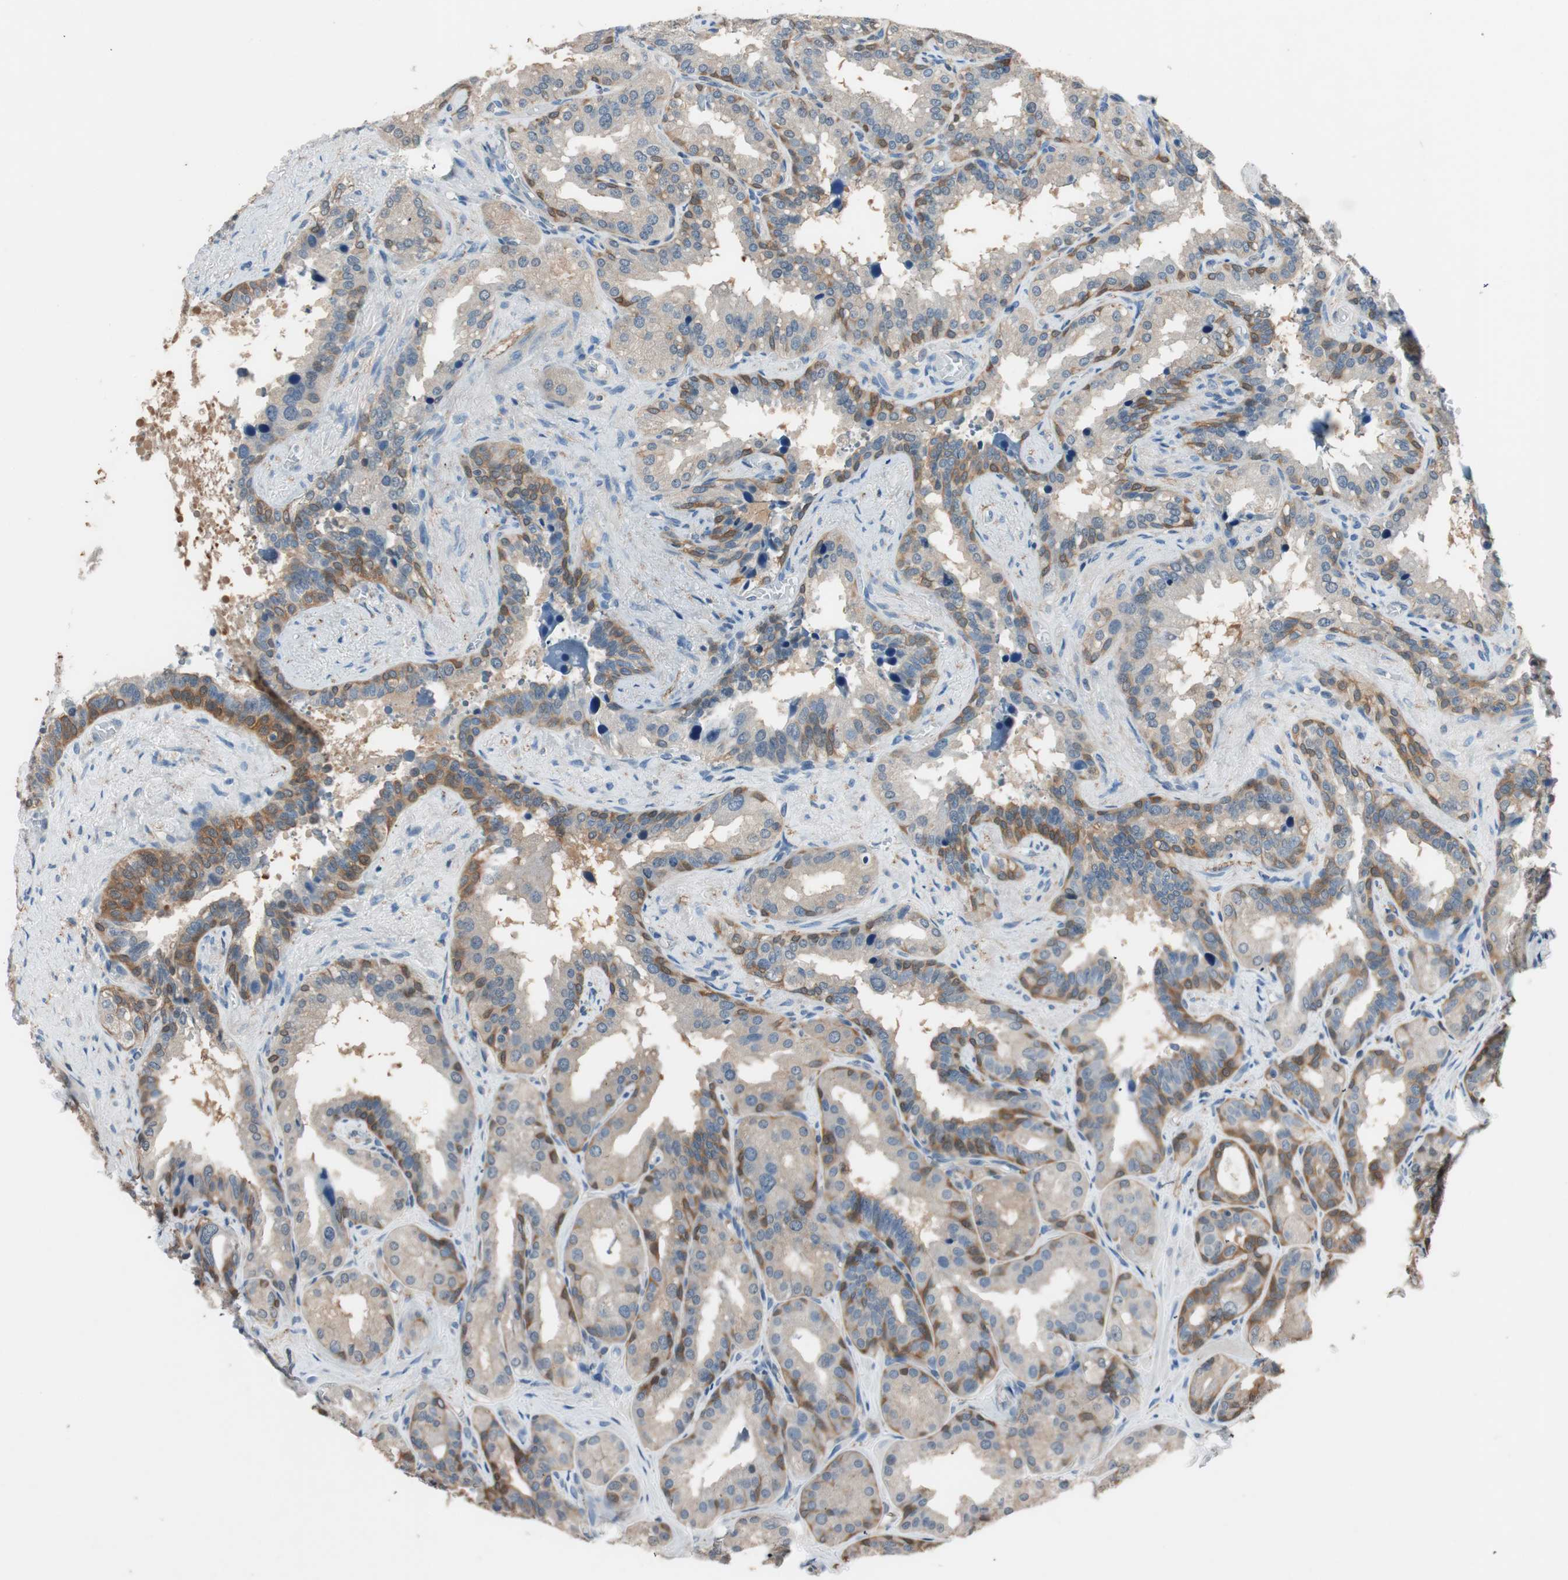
{"staining": {"intensity": "moderate", "quantity": "<25%", "location": "cytoplasmic/membranous"}, "tissue": "seminal vesicle", "cell_type": "Glandular cells", "image_type": "normal", "snomed": [{"axis": "morphology", "description": "Normal tissue, NOS"}, {"axis": "topography", "description": "Prostate"}, {"axis": "topography", "description": "Seminal veicle"}], "caption": "Moderate cytoplasmic/membranous expression for a protein is seen in approximately <25% of glandular cells of benign seminal vesicle using immunohistochemistry (IHC).", "gene": "SERPINB5", "patient": {"sex": "male", "age": 51}}